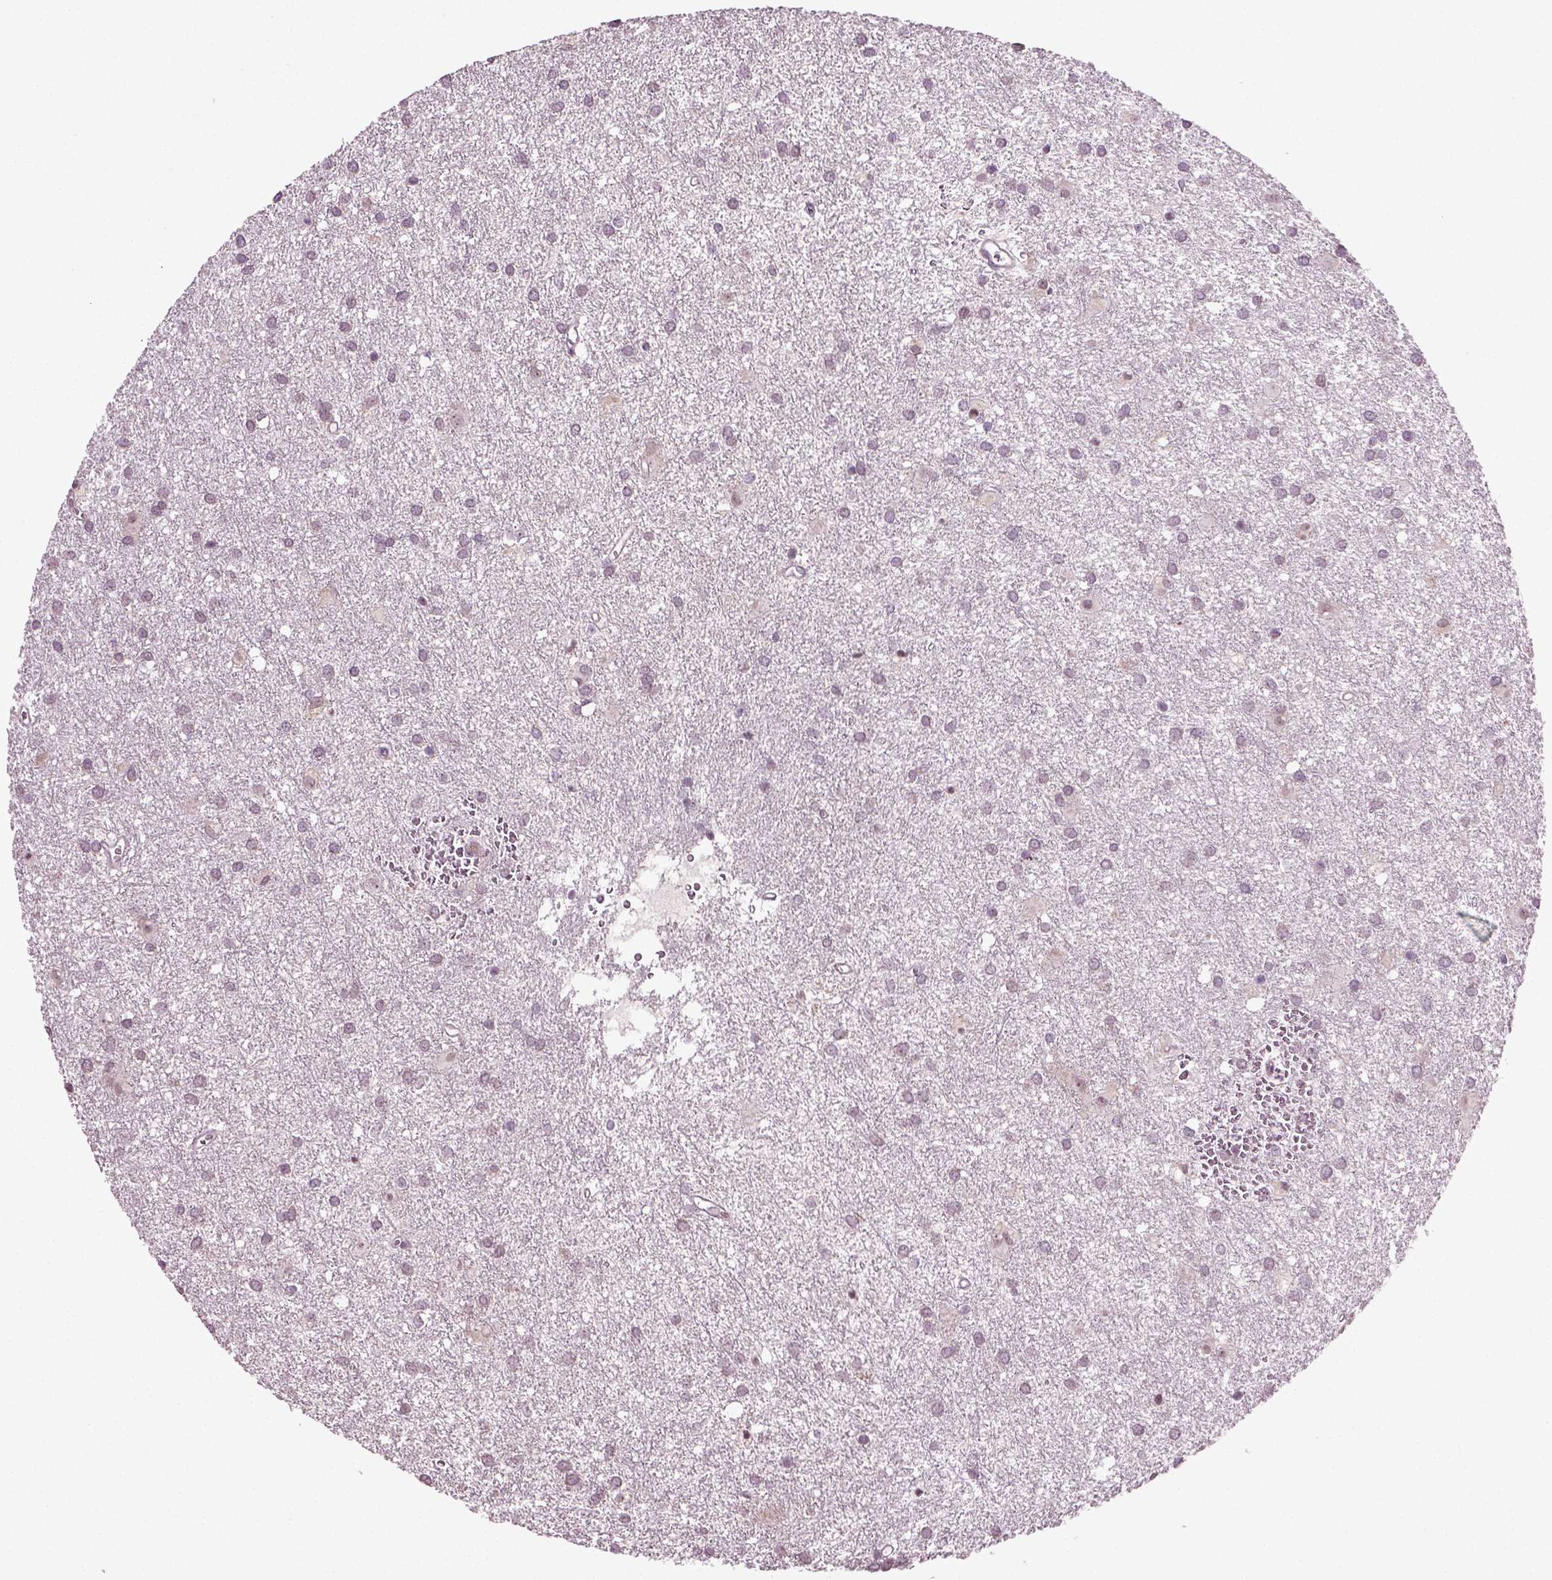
{"staining": {"intensity": "negative", "quantity": "none", "location": "none"}, "tissue": "glioma", "cell_type": "Tumor cells", "image_type": "cancer", "snomed": [{"axis": "morphology", "description": "Glioma, malignant, Low grade"}, {"axis": "topography", "description": "Brain"}], "caption": "Glioma stained for a protein using immunohistochemistry exhibits no expression tumor cells.", "gene": "KNSTRN", "patient": {"sex": "male", "age": 58}}